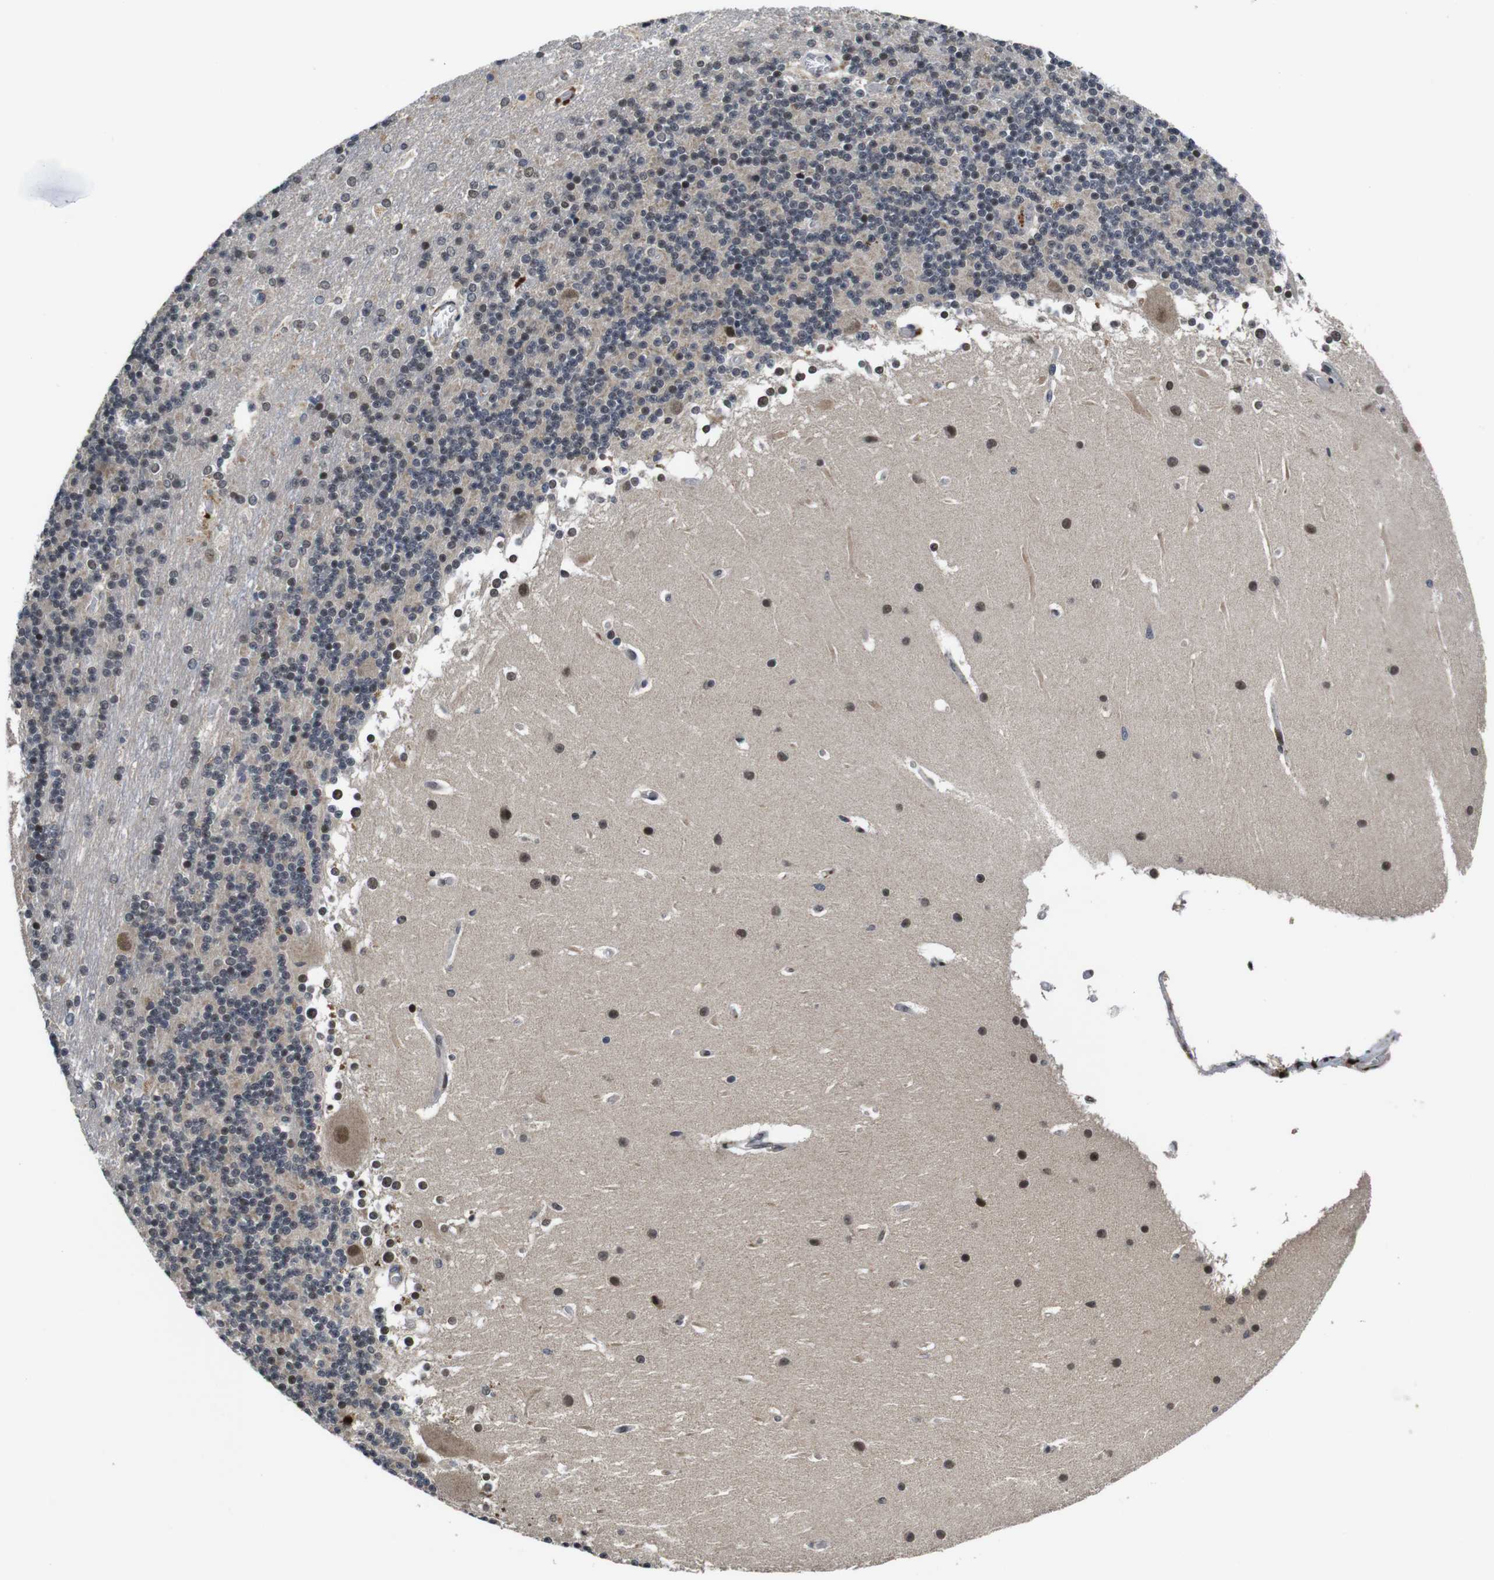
{"staining": {"intensity": "moderate", "quantity": "<25%", "location": "nuclear"}, "tissue": "cerebellum", "cell_type": "Cells in granular layer", "image_type": "normal", "snomed": [{"axis": "morphology", "description": "Normal tissue, NOS"}, {"axis": "topography", "description": "Cerebellum"}], "caption": "A brown stain highlights moderate nuclear staining of a protein in cells in granular layer of normal human cerebellum. (DAB IHC, brown staining for protein, blue staining for nuclei).", "gene": "ZBTB46", "patient": {"sex": "female", "age": 19}}